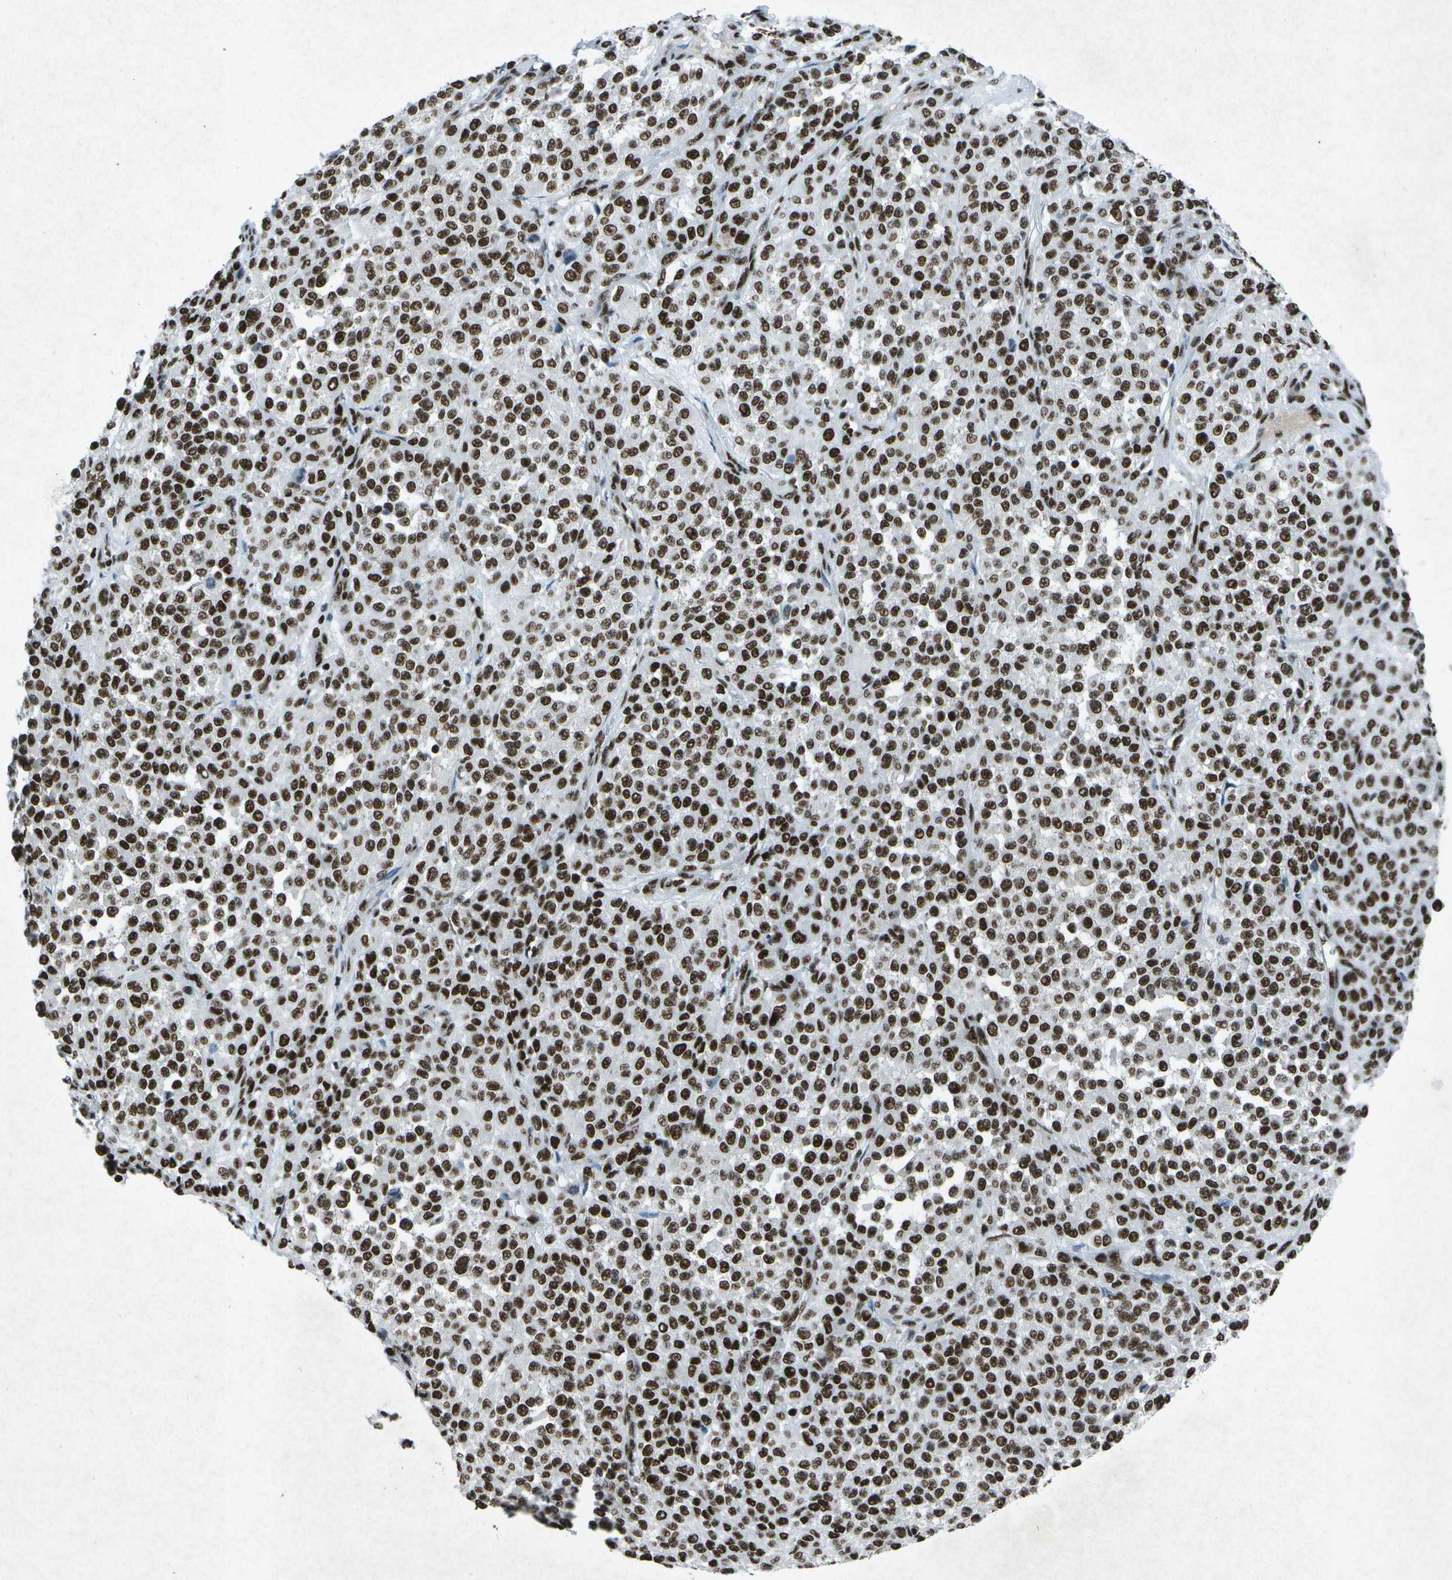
{"staining": {"intensity": "strong", "quantity": ">75%", "location": "nuclear"}, "tissue": "melanoma", "cell_type": "Tumor cells", "image_type": "cancer", "snomed": [{"axis": "morphology", "description": "Malignant melanoma, Metastatic site"}, {"axis": "topography", "description": "Pancreas"}], "caption": "This histopathology image exhibits melanoma stained with immunohistochemistry to label a protein in brown. The nuclear of tumor cells show strong positivity for the protein. Nuclei are counter-stained blue.", "gene": "MTA2", "patient": {"sex": "female", "age": 30}}